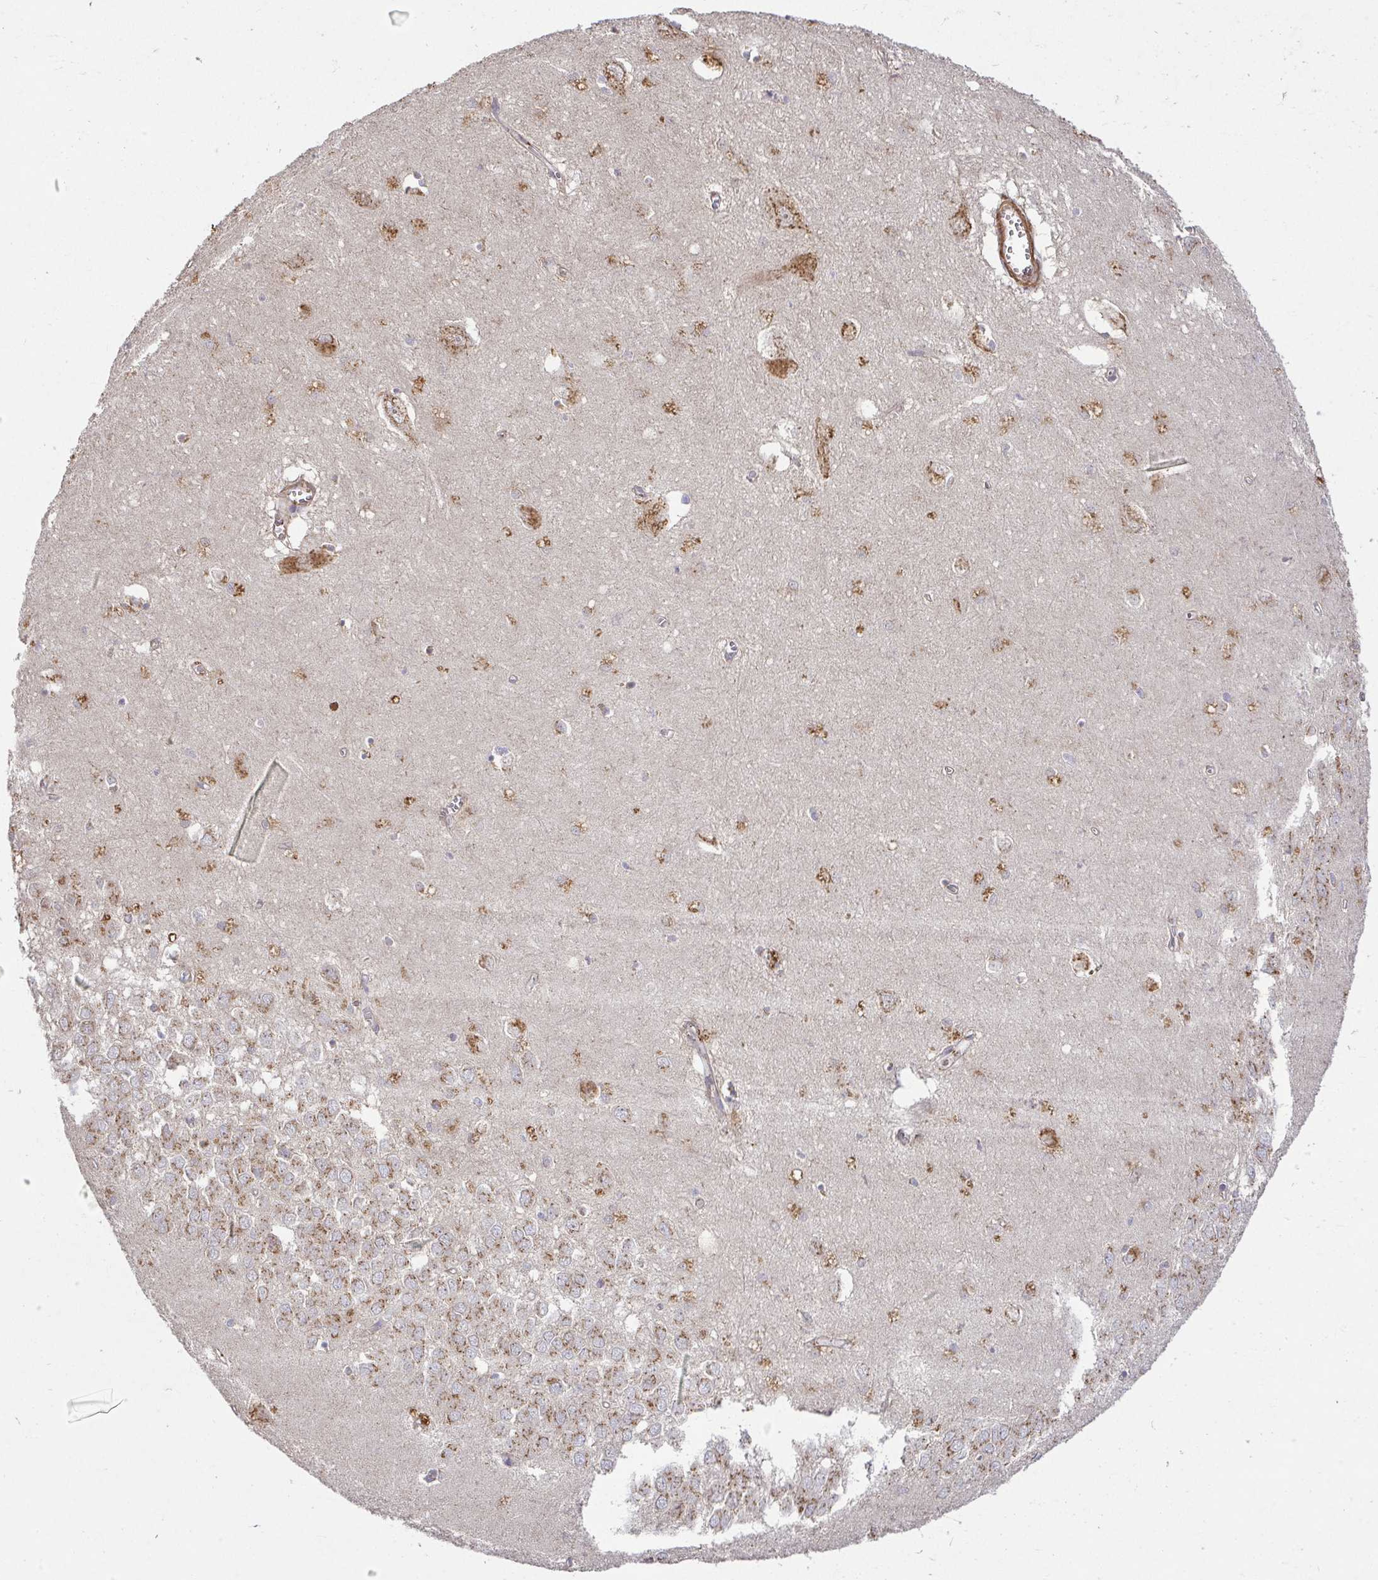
{"staining": {"intensity": "moderate", "quantity": "25%-75%", "location": "cytoplasmic/membranous"}, "tissue": "hippocampus", "cell_type": "Glial cells", "image_type": "normal", "snomed": [{"axis": "morphology", "description": "Normal tissue, NOS"}, {"axis": "topography", "description": "Hippocampus"}], "caption": "Immunohistochemistry of normal human hippocampus demonstrates medium levels of moderate cytoplasmic/membranous expression in approximately 25%-75% of glial cells. Ihc stains the protein of interest in brown and the nuclei are stained blue.", "gene": "TM9SF4", "patient": {"sex": "female", "age": 64}}